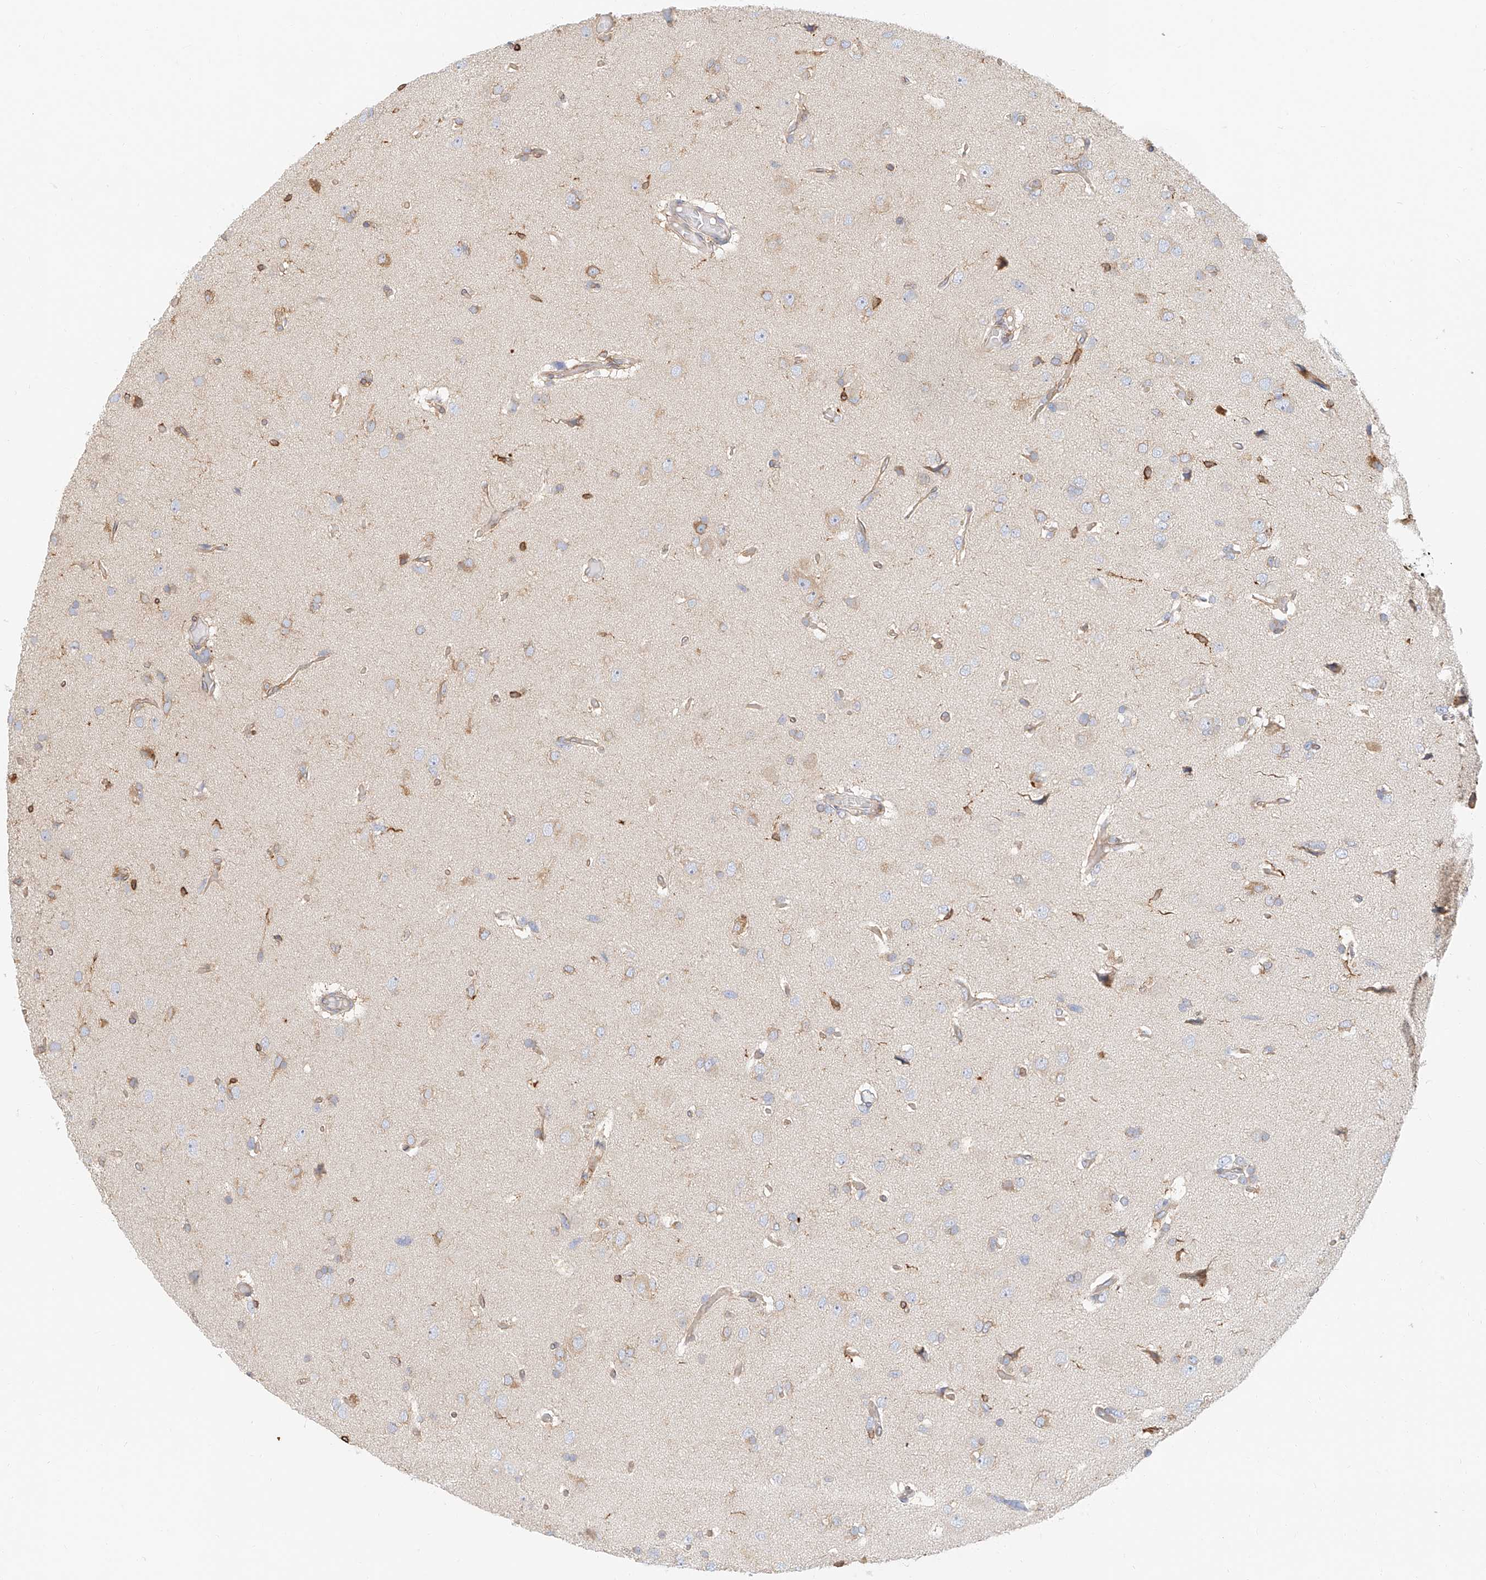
{"staining": {"intensity": "weak", "quantity": "<25%", "location": "cytoplasmic/membranous"}, "tissue": "glioma", "cell_type": "Tumor cells", "image_type": "cancer", "snomed": [{"axis": "morphology", "description": "Glioma, malignant, High grade"}, {"axis": "topography", "description": "Brain"}], "caption": "The IHC micrograph has no significant positivity in tumor cells of glioma tissue.", "gene": "DHRS7", "patient": {"sex": "female", "age": 59}}